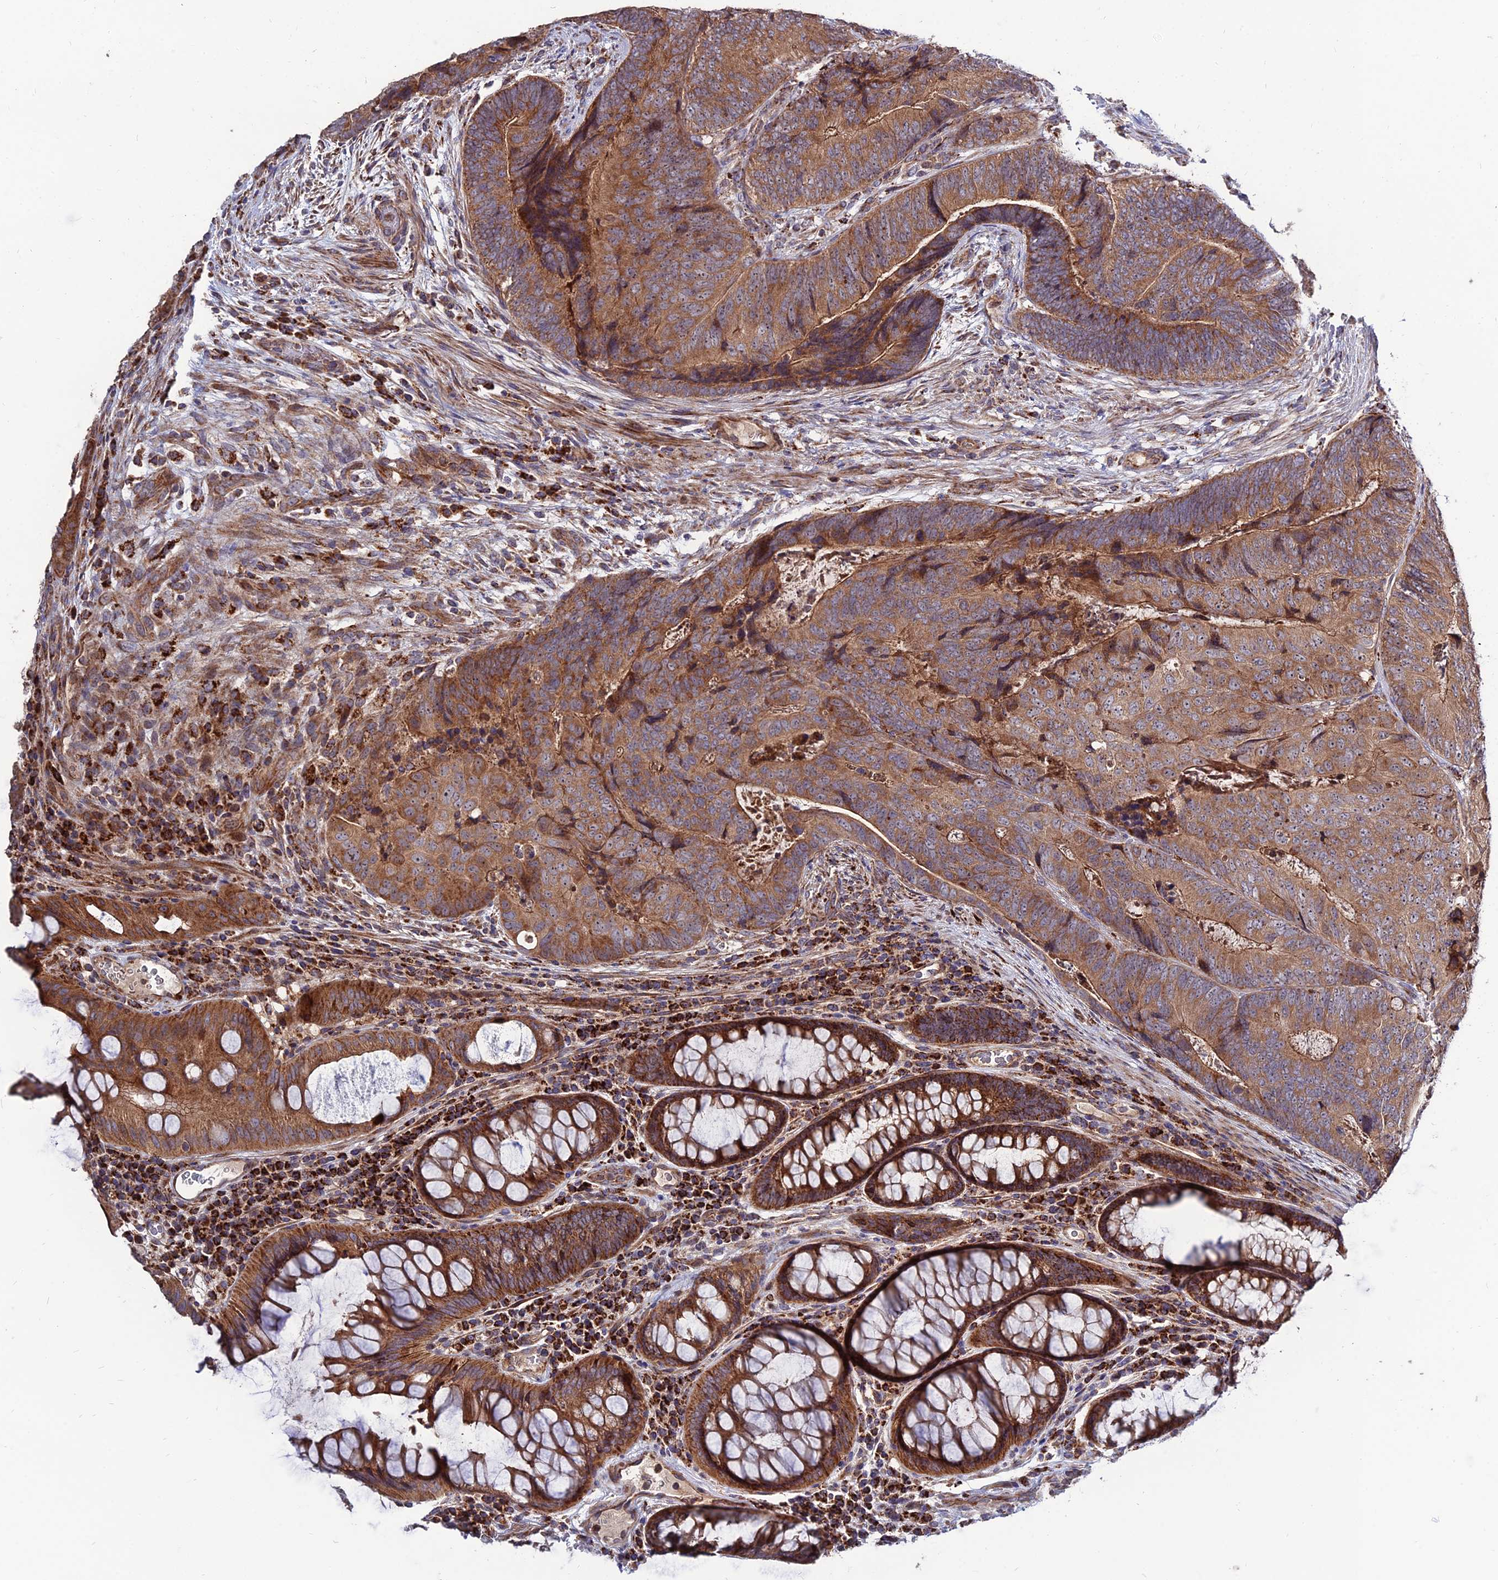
{"staining": {"intensity": "moderate", "quantity": ">75%", "location": "cytoplasmic/membranous"}, "tissue": "colorectal cancer", "cell_type": "Tumor cells", "image_type": "cancer", "snomed": [{"axis": "morphology", "description": "Adenocarcinoma, NOS"}, {"axis": "topography", "description": "Colon"}], "caption": "Immunohistochemistry of human colorectal adenocarcinoma demonstrates medium levels of moderate cytoplasmic/membranous positivity in about >75% of tumor cells. Ihc stains the protein of interest in brown and the nuclei are stained blue.", "gene": "RIC8B", "patient": {"sex": "female", "age": 67}}